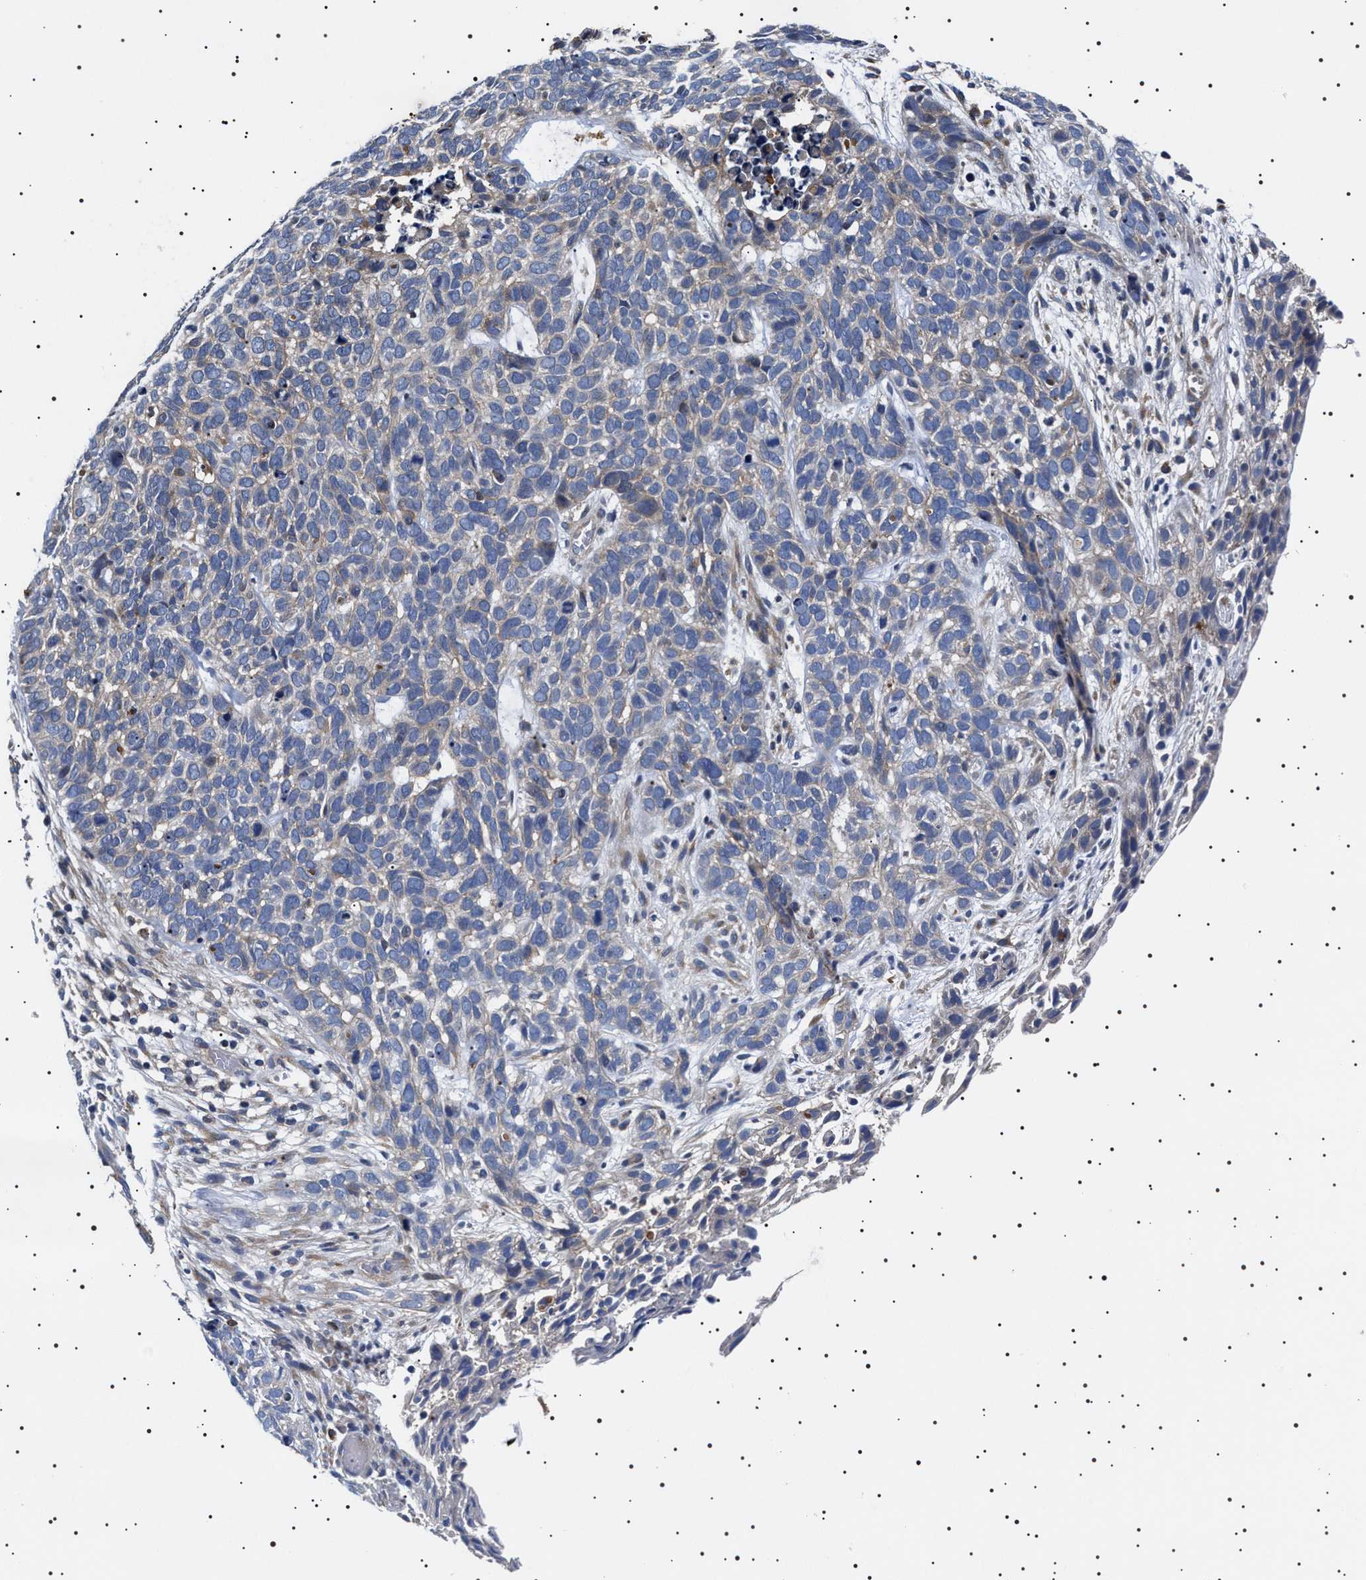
{"staining": {"intensity": "weak", "quantity": "<25%", "location": "cytoplasmic/membranous"}, "tissue": "skin cancer", "cell_type": "Tumor cells", "image_type": "cancer", "snomed": [{"axis": "morphology", "description": "Basal cell carcinoma"}, {"axis": "topography", "description": "Skin"}], "caption": "Immunohistochemical staining of human skin cancer reveals no significant expression in tumor cells.", "gene": "SLC4A7", "patient": {"sex": "male", "age": 87}}